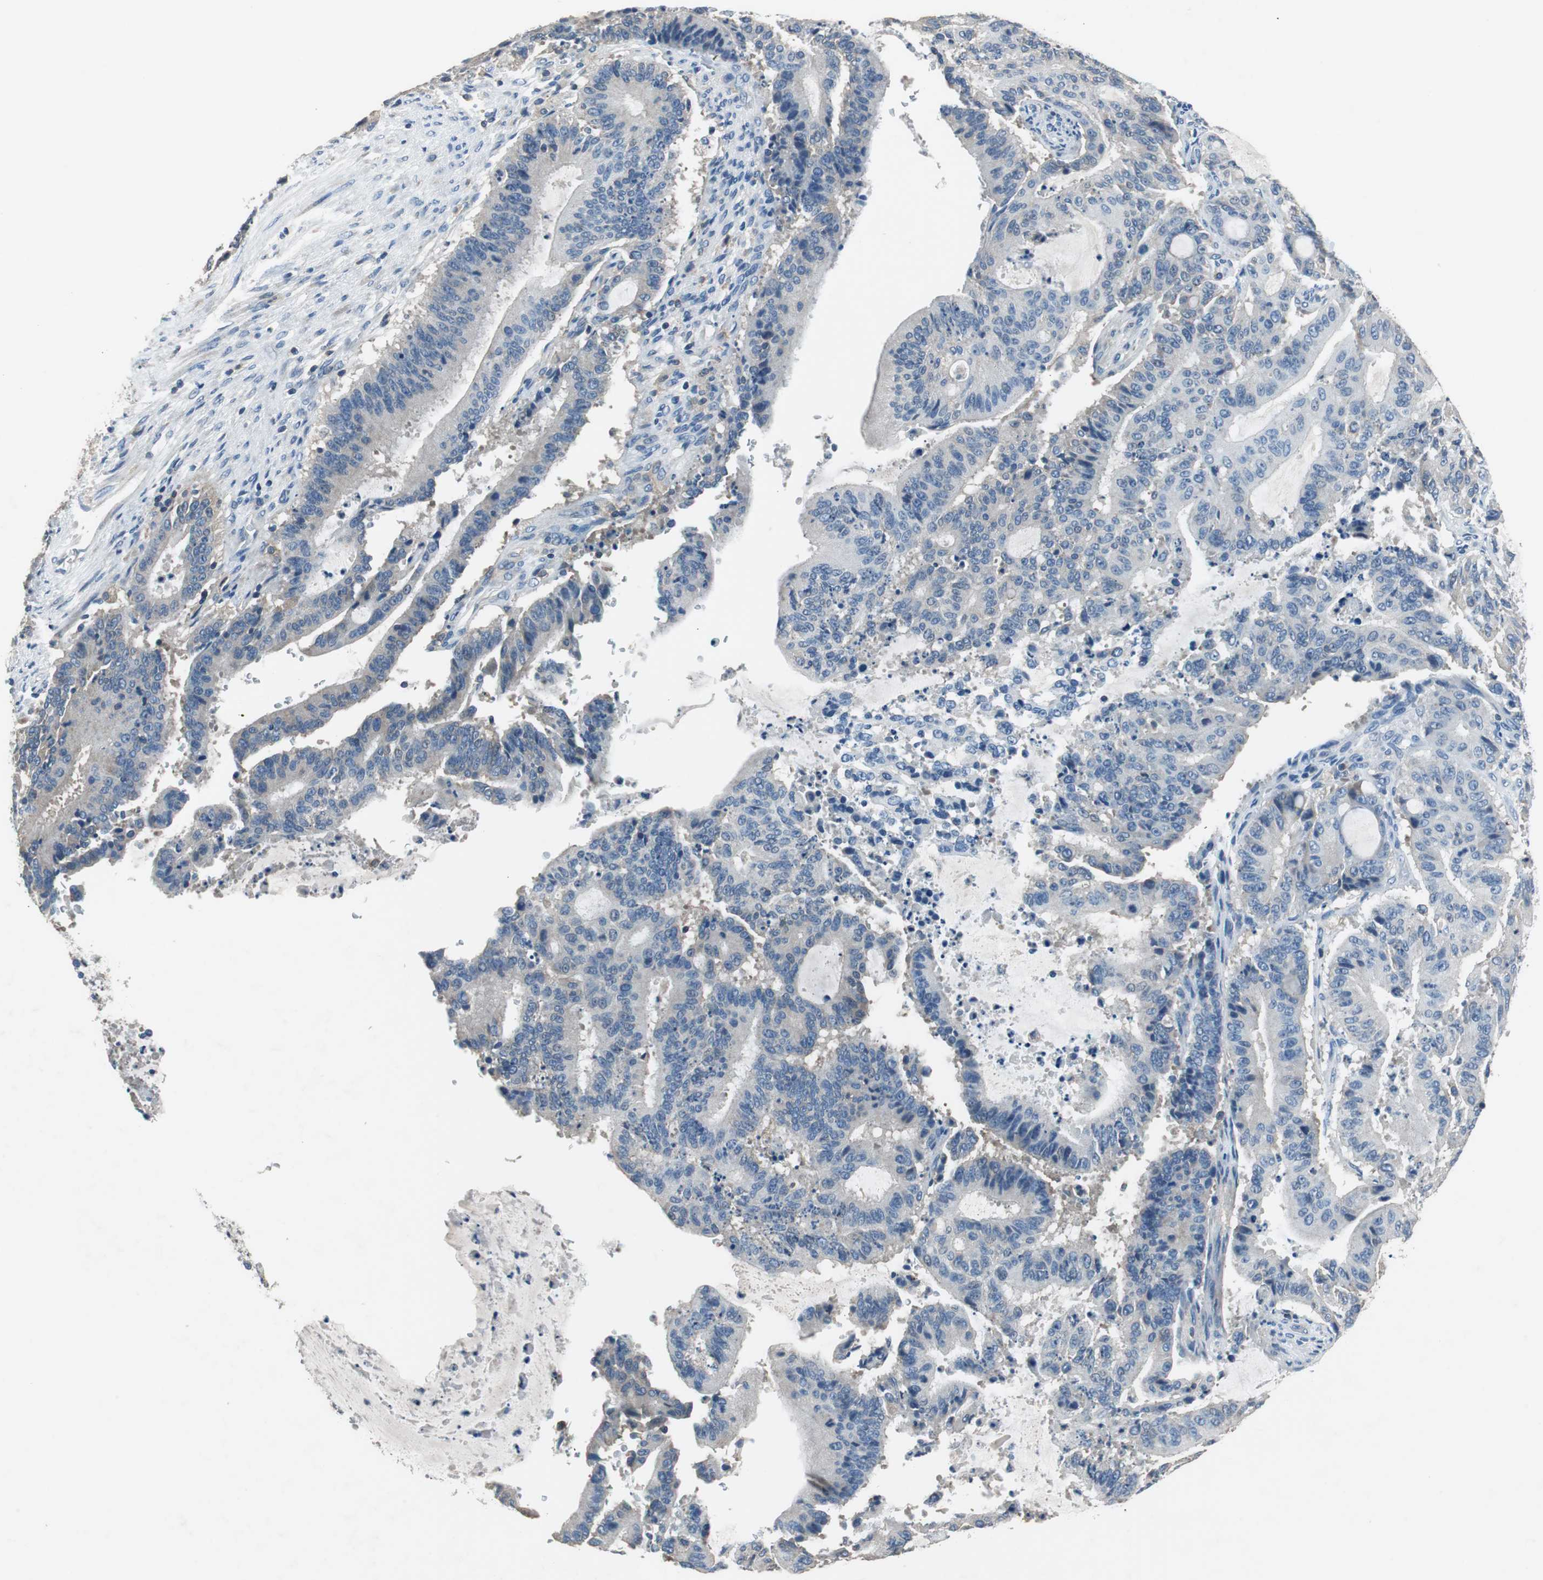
{"staining": {"intensity": "weak", "quantity": "<25%", "location": "cytoplasmic/membranous"}, "tissue": "liver cancer", "cell_type": "Tumor cells", "image_type": "cancer", "snomed": [{"axis": "morphology", "description": "Cholangiocarcinoma"}, {"axis": "topography", "description": "Liver"}], "caption": "Immunohistochemical staining of human cholangiocarcinoma (liver) shows no significant expression in tumor cells. The staining is performed using DAB (3,3'-diaminobenzidine) brown chromogen with nuclei counter-stained in using hematoxylin.", "gene": "PRKCA", "patient": {"sex": "female", "age": 73}}